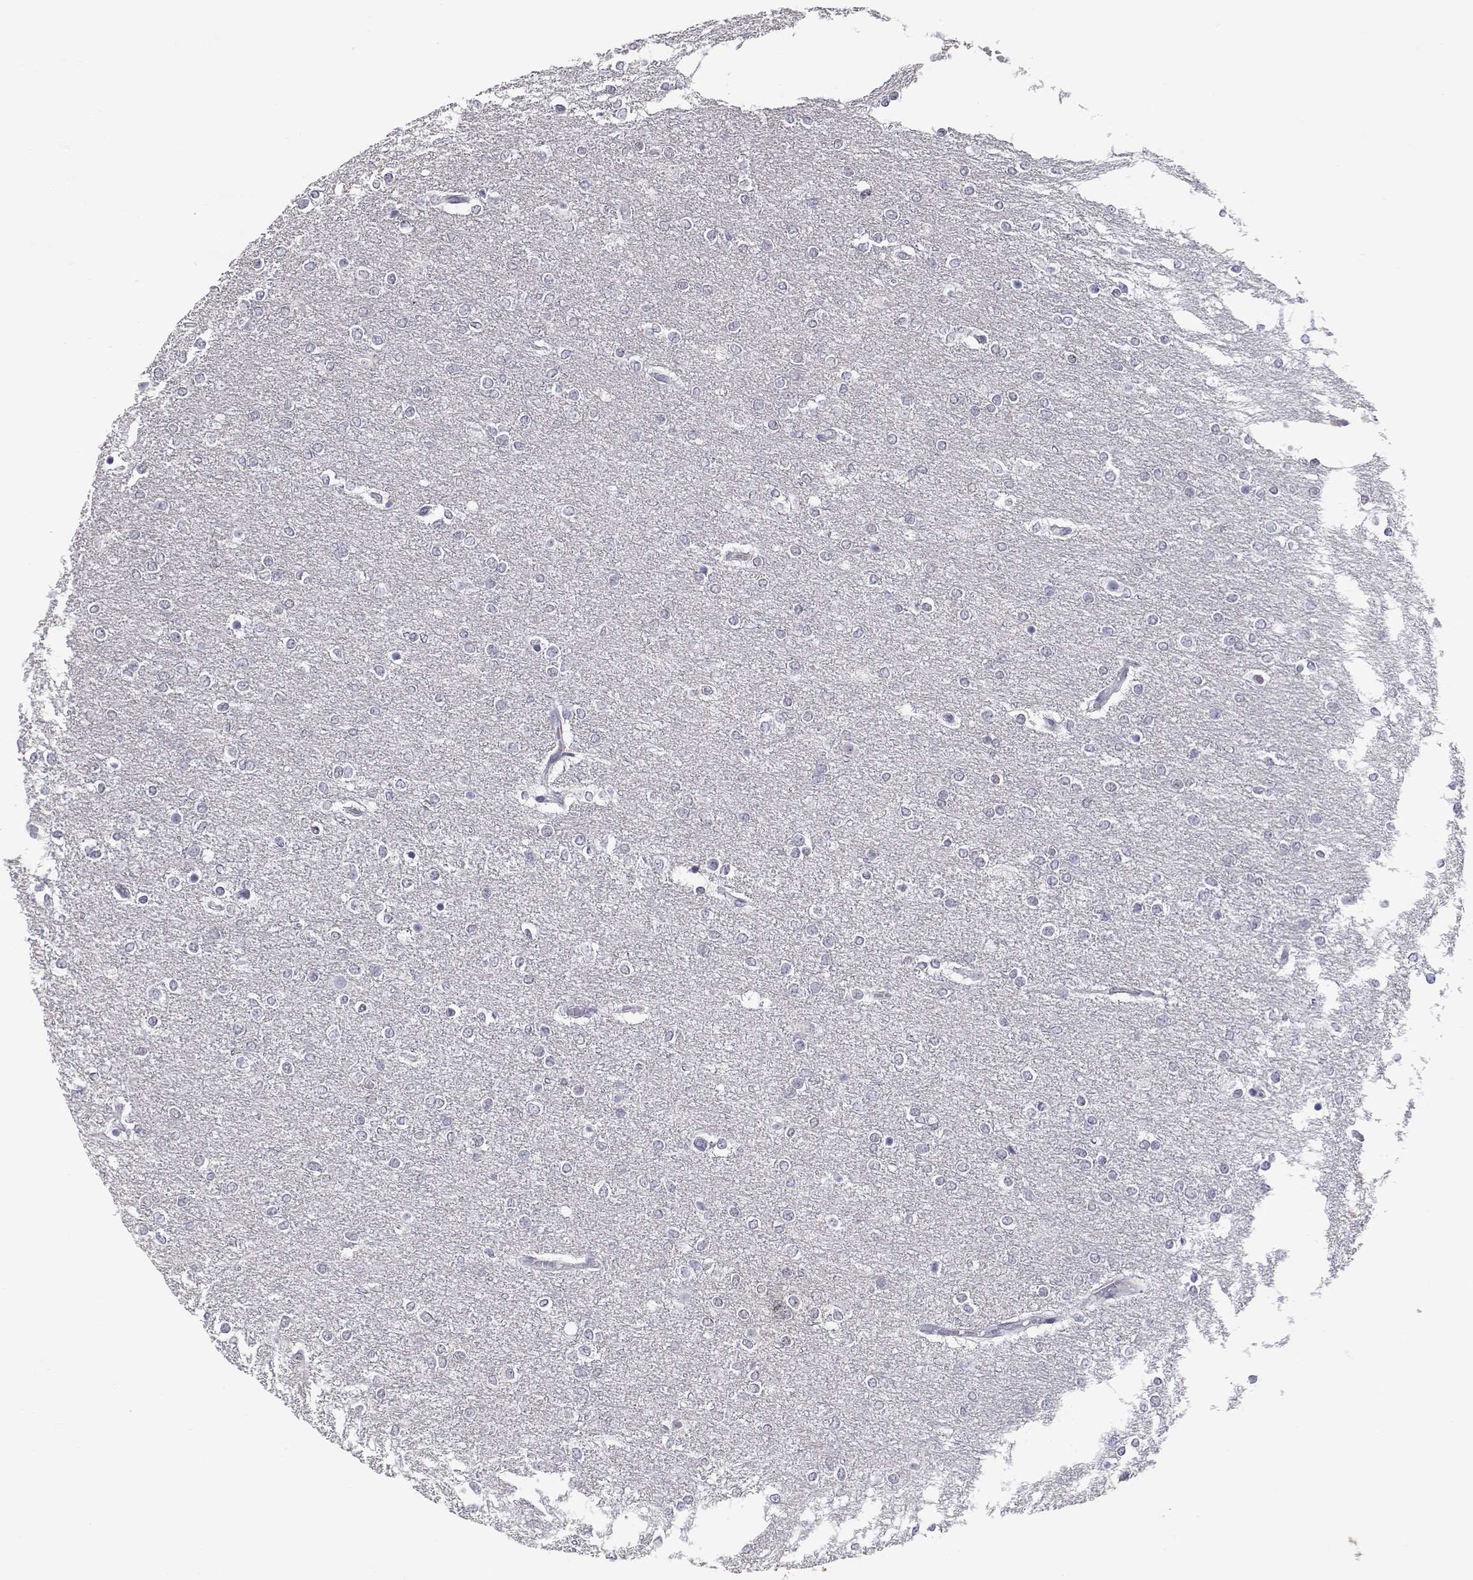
{"staining": {"intensity": "negative", "quantity": "none", "location": "none"}, "tissue": "glioma", "cell_type": "Tumor cells", "image_type": "cancer", "snomed": [{"axis": "morphology", "description": "Glioma, malignant, High grade"}, {"axis": "topography", "description": "Brain"}], "caption": "This is an IHC photomicrograph of human glioma. There is no staining in tumor cells.", "gene": "ADA", "patient": {"sex": "female", "age": 61}}